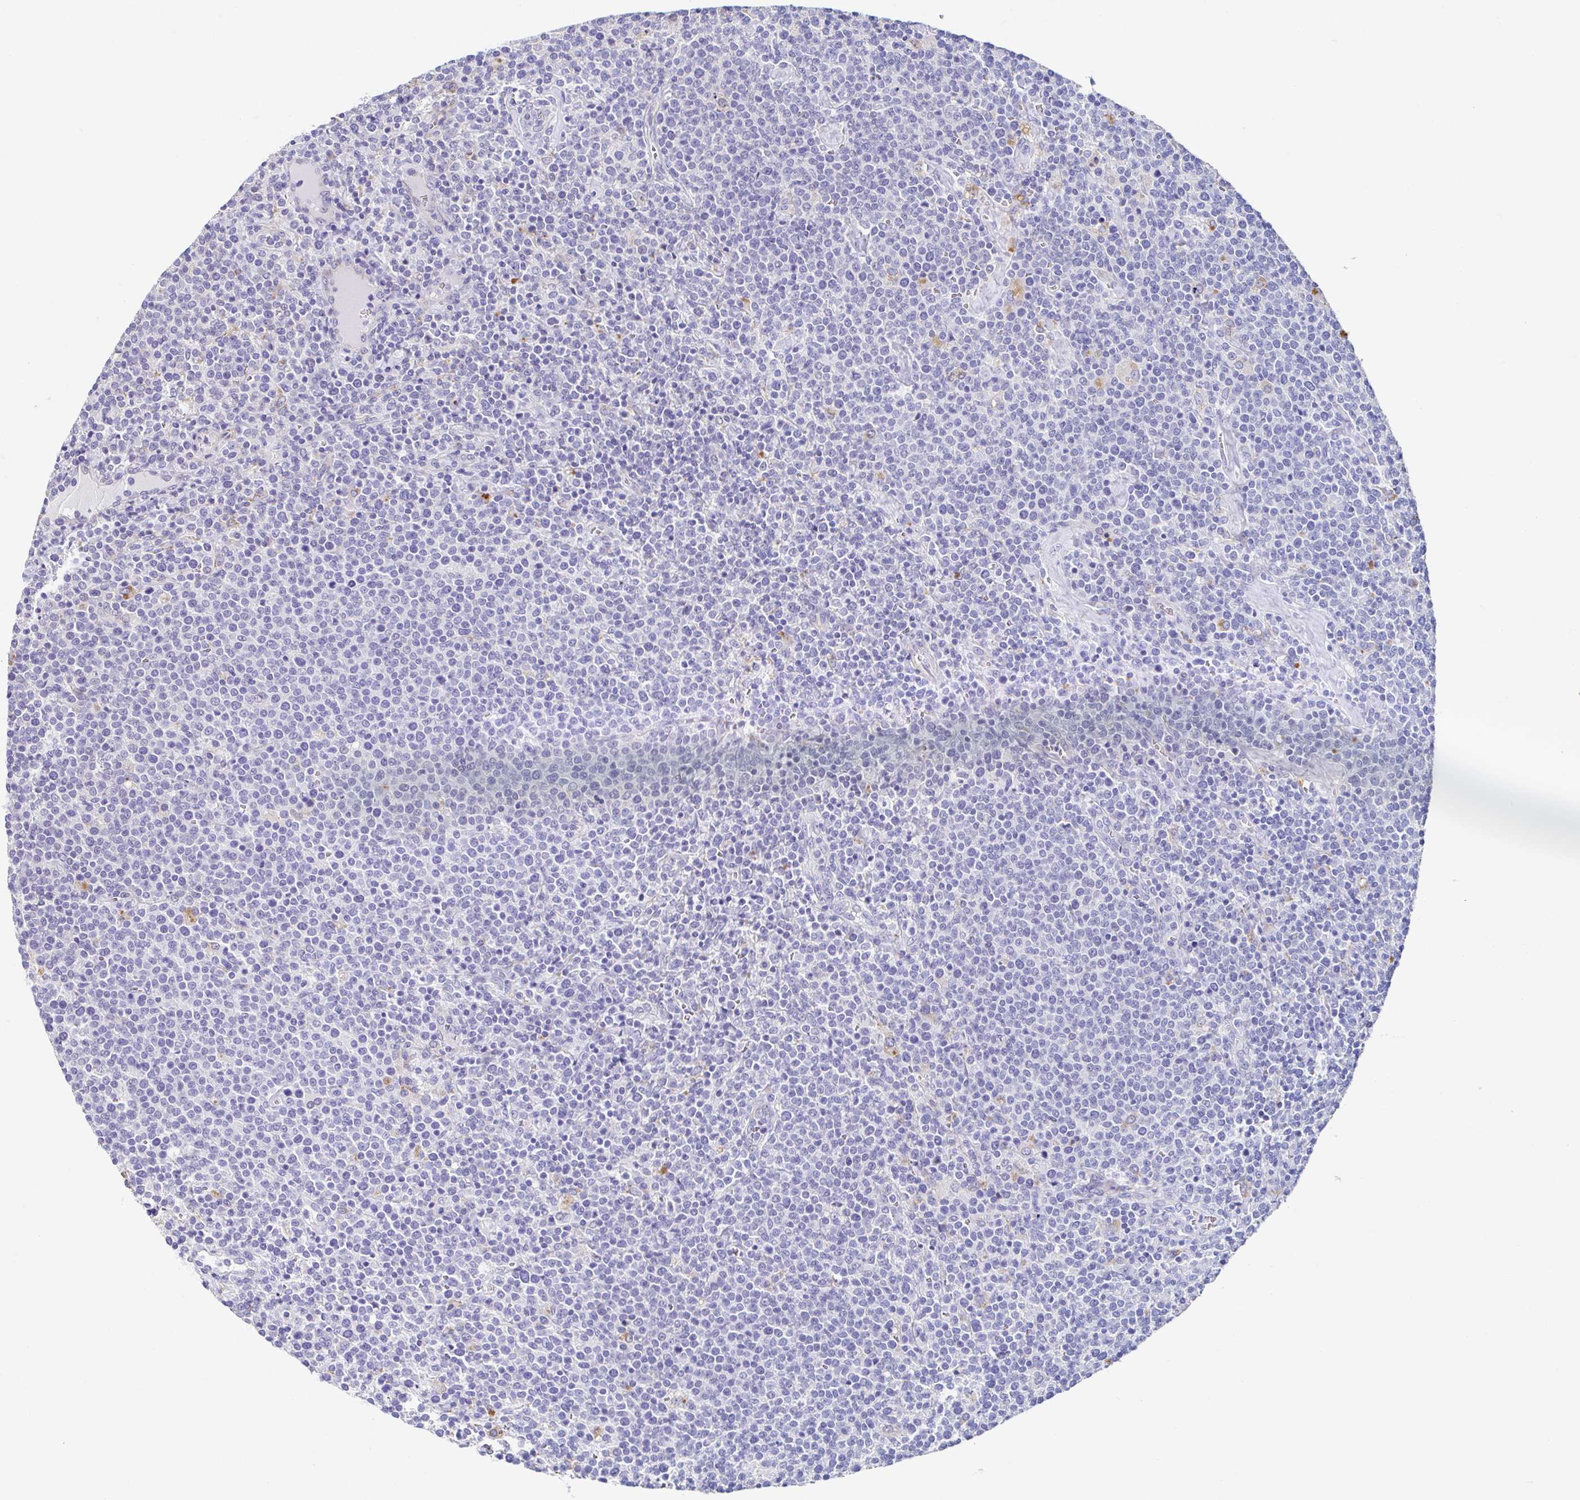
{"staining": {"intensity": "negative", "quantity": "none", "location": "none"}, "tissue": "lymphoma", "cell_type": "Tumor cells", "image_type": "cancer", "snomed": [{"axis": "morphology", "description": "Malignant lymphoma, non-Hodgkin's type, High grade"}, {"axis": "topography", "description": "Lymph node"}], "caption": "This is an immunohistochemistry photomicrograph of high-grade malignant lymphoma, non-Hodgkin's type. There is no positivity in tumor cells.", "gene": "TMPRSS11E", "patient": {"sex": "male", "age": 61}}